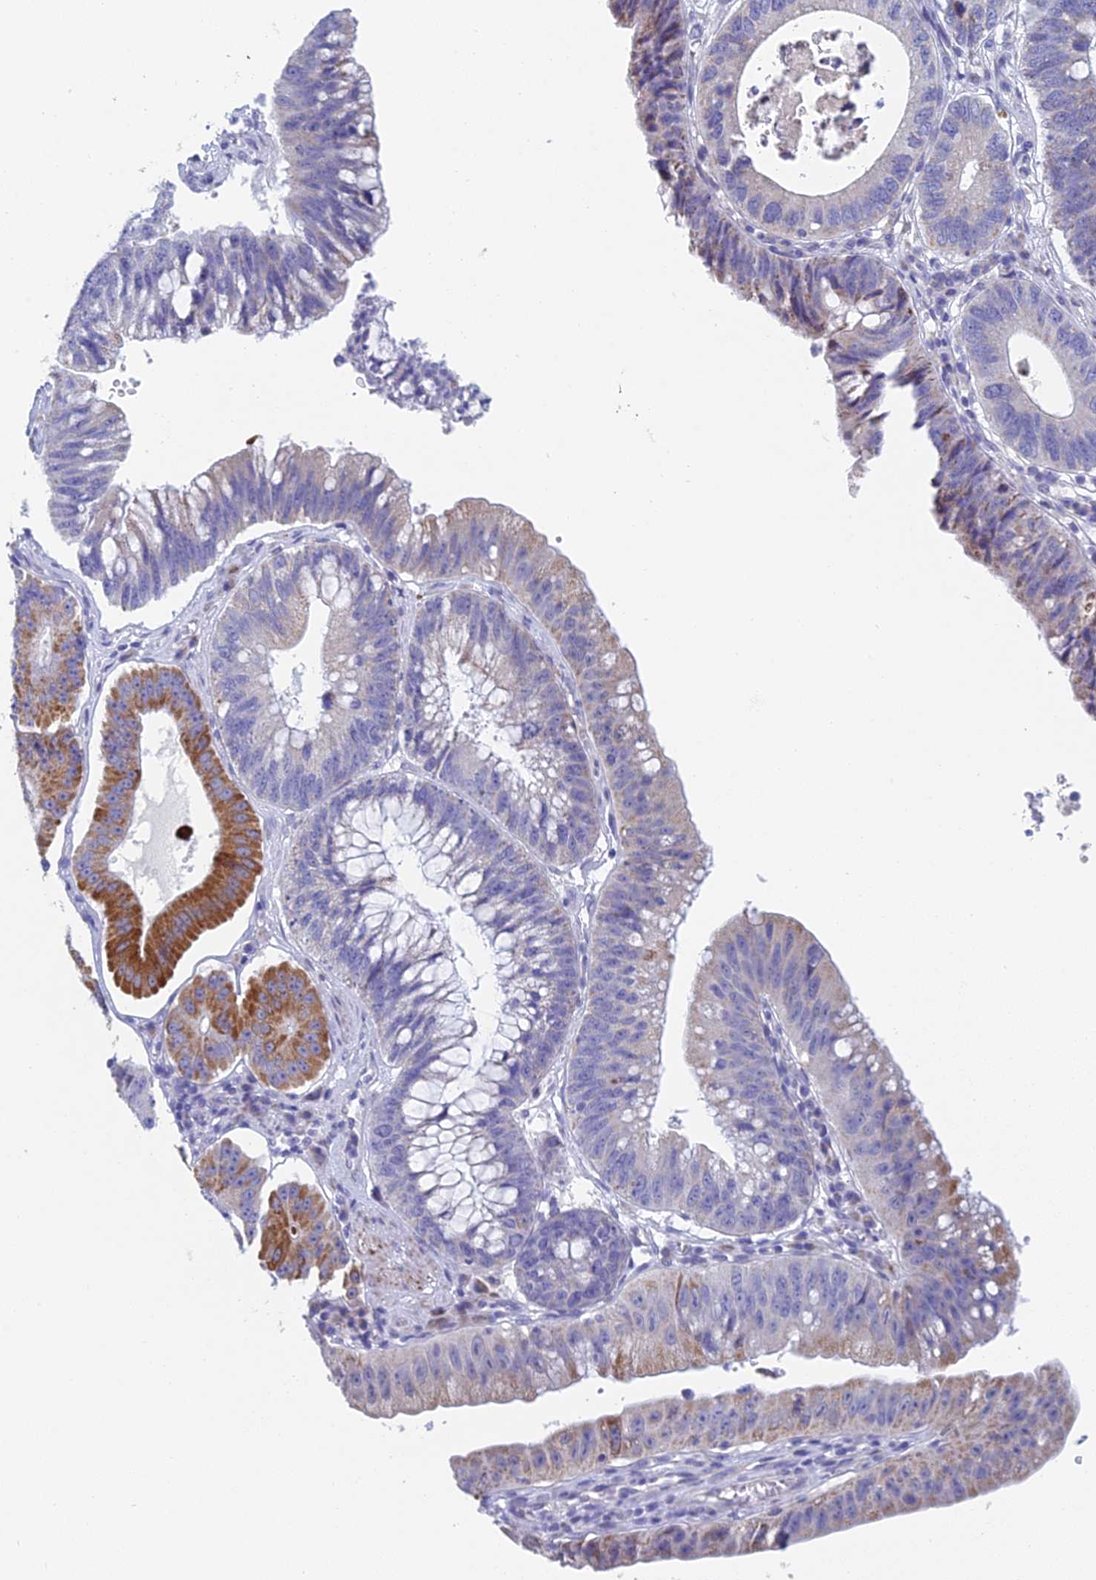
{"staining": {"intensity": "strong", "quantity": "<25%", "location": "cytoplasmic/membranous"}, "tissue": "stomach cancer", "cell_type": "Tumor cells", "image_type": "cancer", "snomed": [{"axis": "morphology", "description": "Adenocarcinoma, NOS"}, {"axis": "topography", "description": "Stomach"}], "caption": "Protein analysis of stomach cancer (adenocarcinoma) tissue shows strong cytoplasmic/membranous staining in about <25% of tumor cells.", "gene": "ACSM1", "patient": {"sex": "male", "age": 59}}